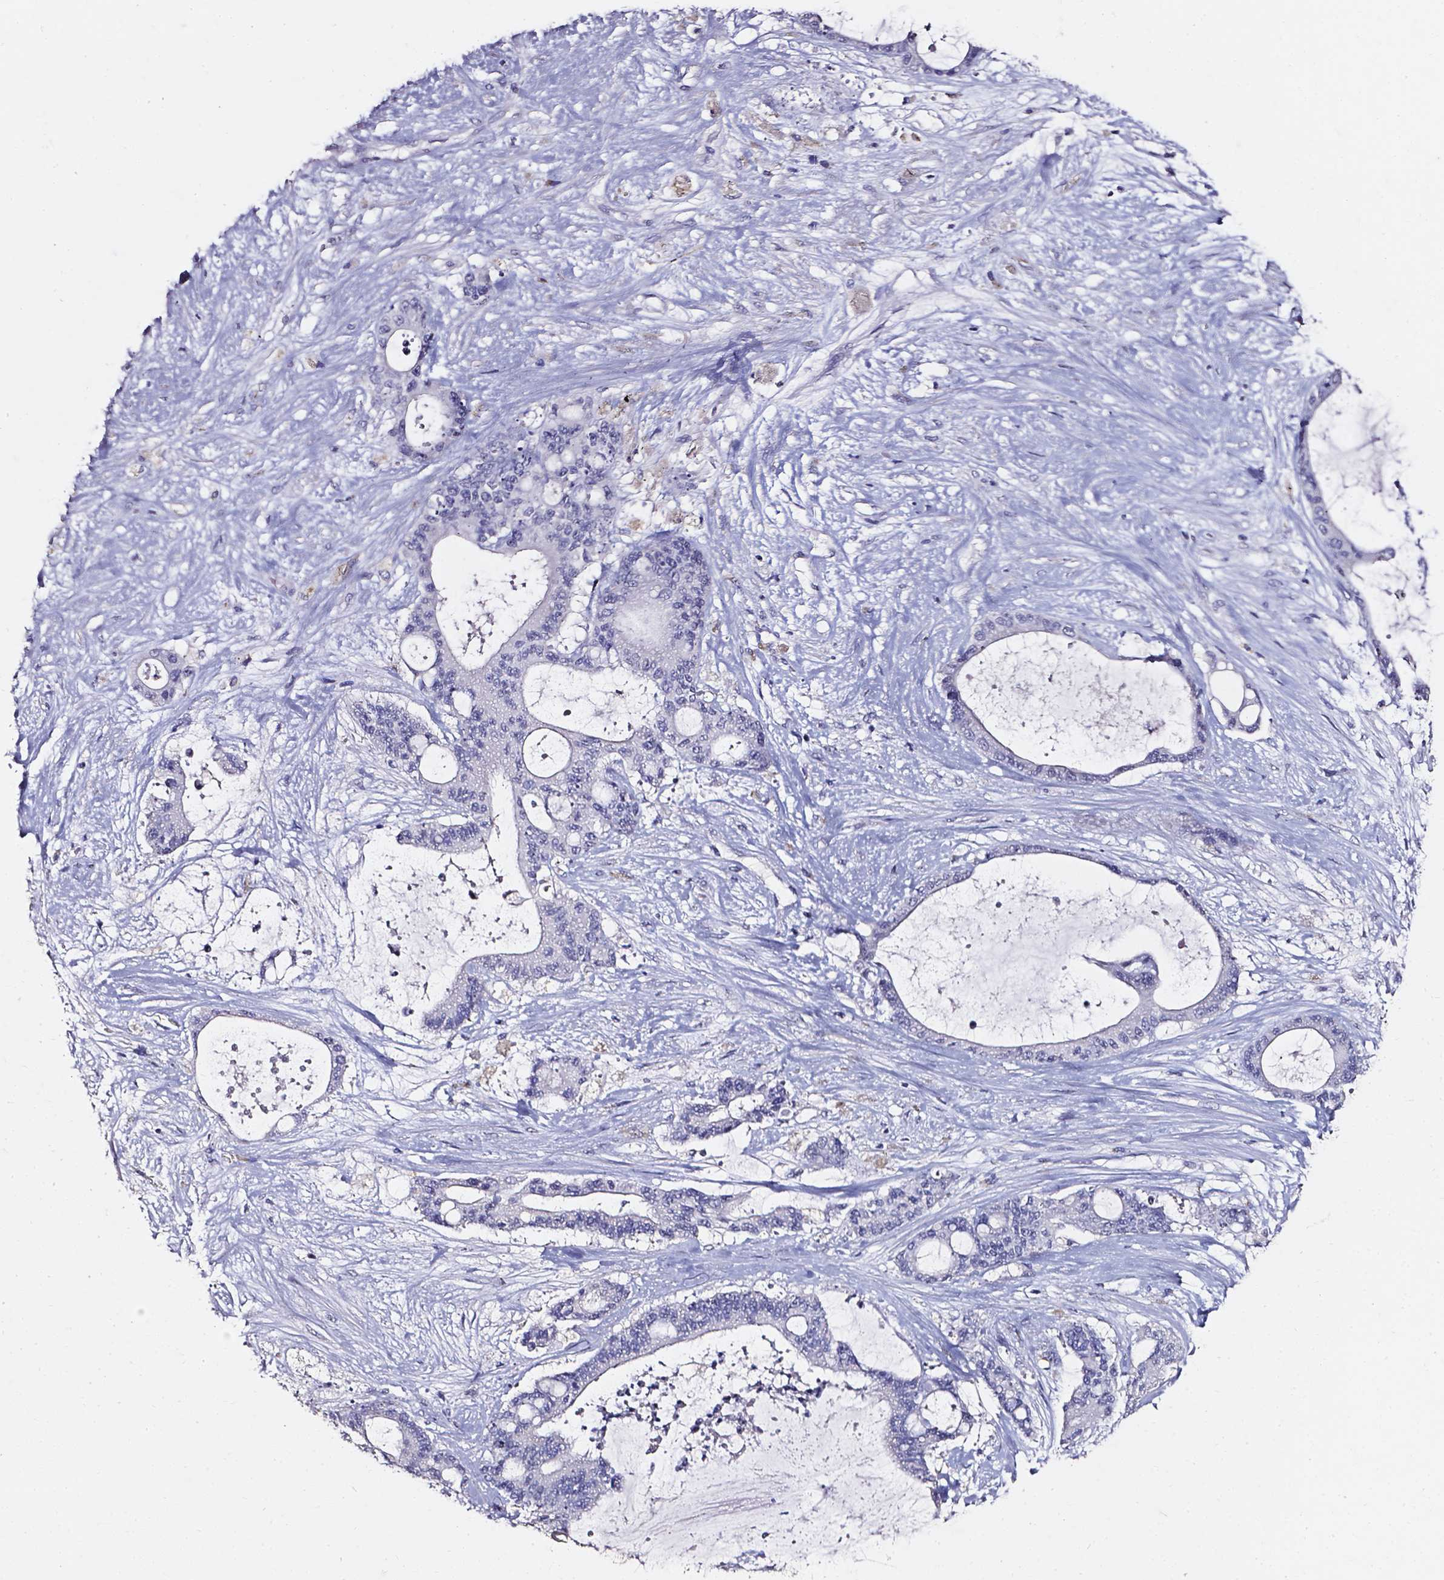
{"staining": {"intensity": "negative", "quantity": "none", "location": "none"}, "tissue": "liver cancer", "cell_type": "Tumor cells", "image_type": "cancer", "snomed": [{"axis": "morphology", "description": "Normal tissue, NOS"}, {"axis": "morphology", "description": "Cholangiocarcinoma"}, {"axis": "topography", "description": "Liver"}, {"axis": "topography", "description": "Peripheral nerve tissue"}], "caption": "Immunohistochemical staining of human liver cholangiocarcinoma exhibits no significant positivity in tumor cells.", "gene": "AKR1B10", "patient": {"sex": "female", "age": 73}}